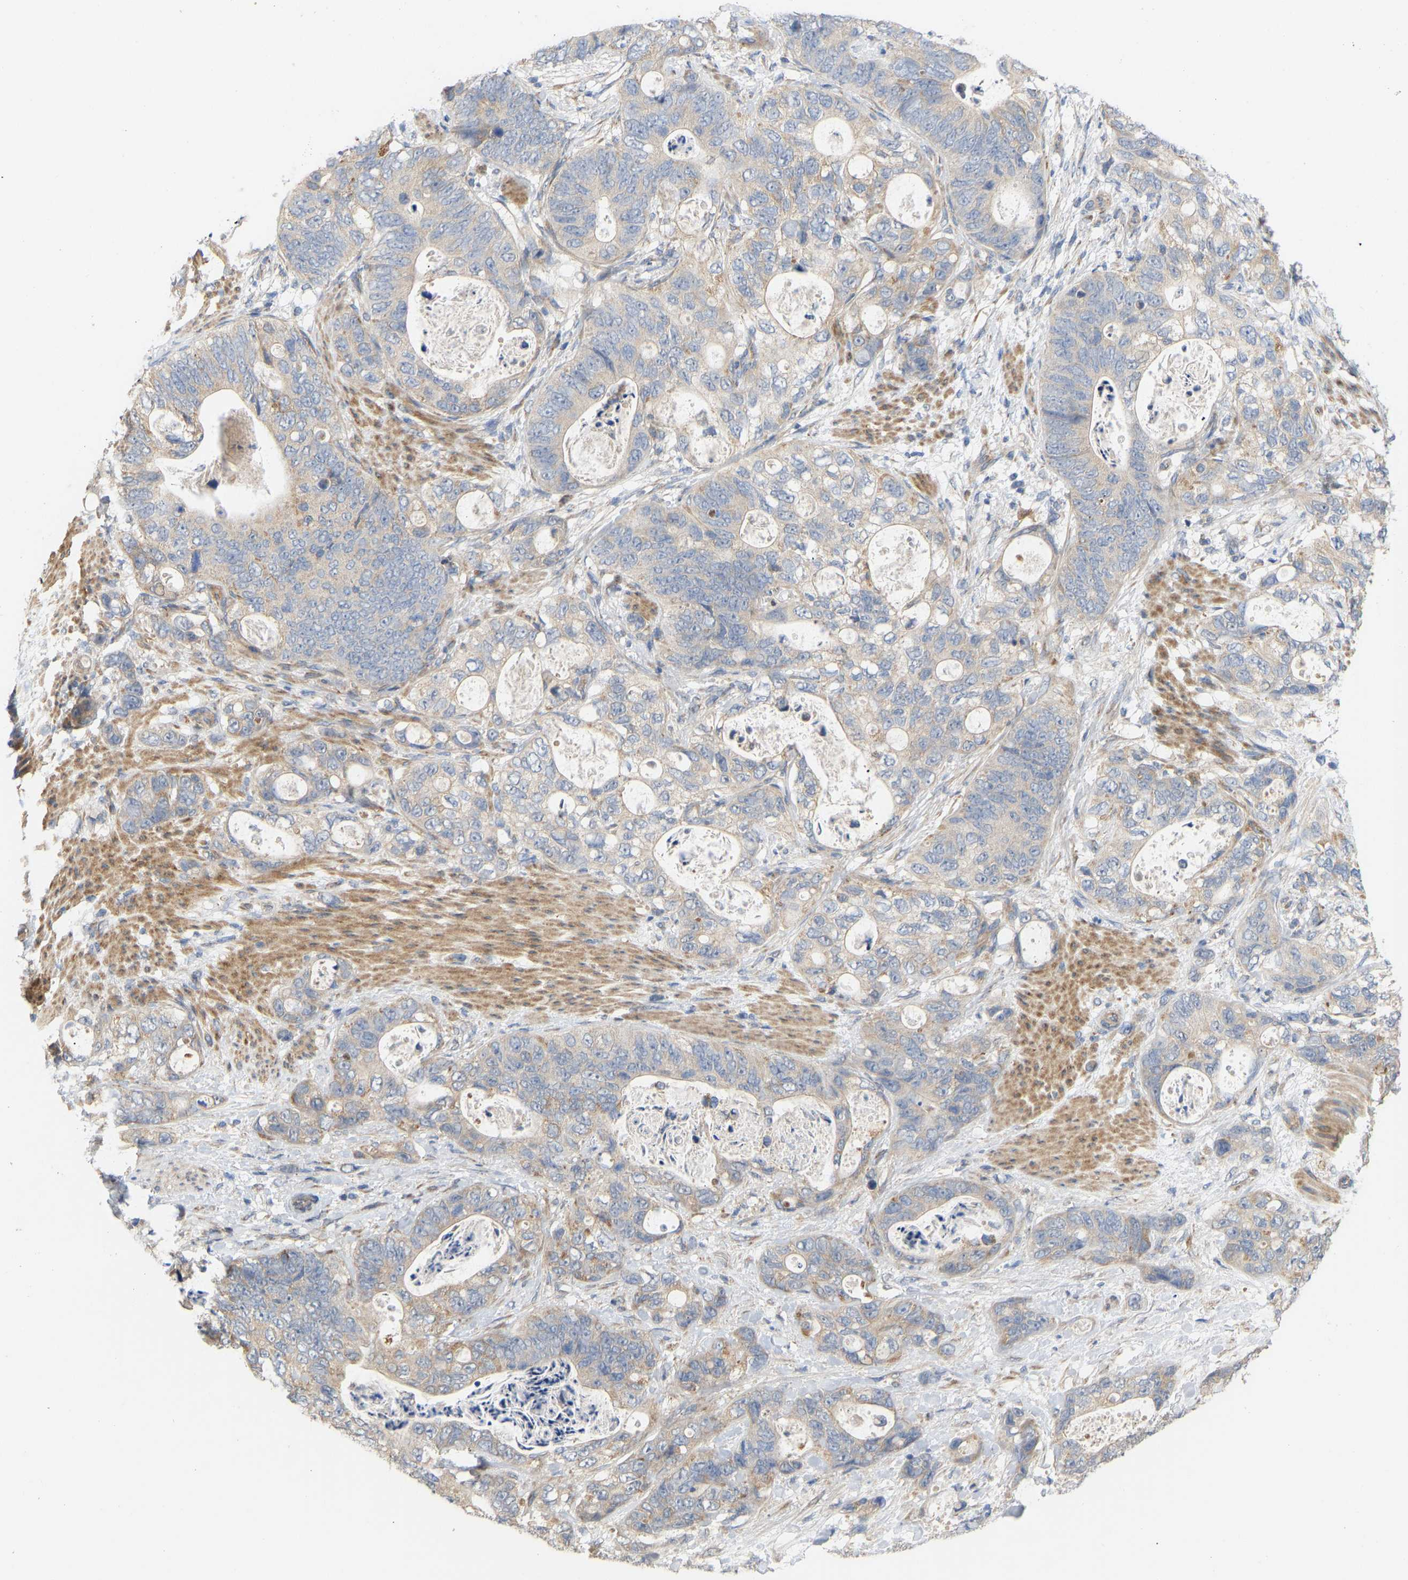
{"staining": {"intensity": "weak", "quantity": "<25%", "location": "cytoplasmic/membranous"}, "tissue": "stomach cancer", "cell_type": "Tumor cells", "image_type": "cancer", "snomed": [{"axis": "morphology", "description": "Normal tissue, NOS"}, {"axis": "morphology", "description": "Adenocarcinoma, NOS"}, {"axis": "topography", "description": "Stomach"}], "caption": "IHC histopathology image of neoplastic tissue: stomach adenocarcinoma stained with DAB displays no significant protein expression in tumor cells. The staining is performed using DAB brown chromogen with nuclei counter-stained in using hematoxylin.", "gene": "HACD2", "patient": {"sex": "female", "age": 89}}